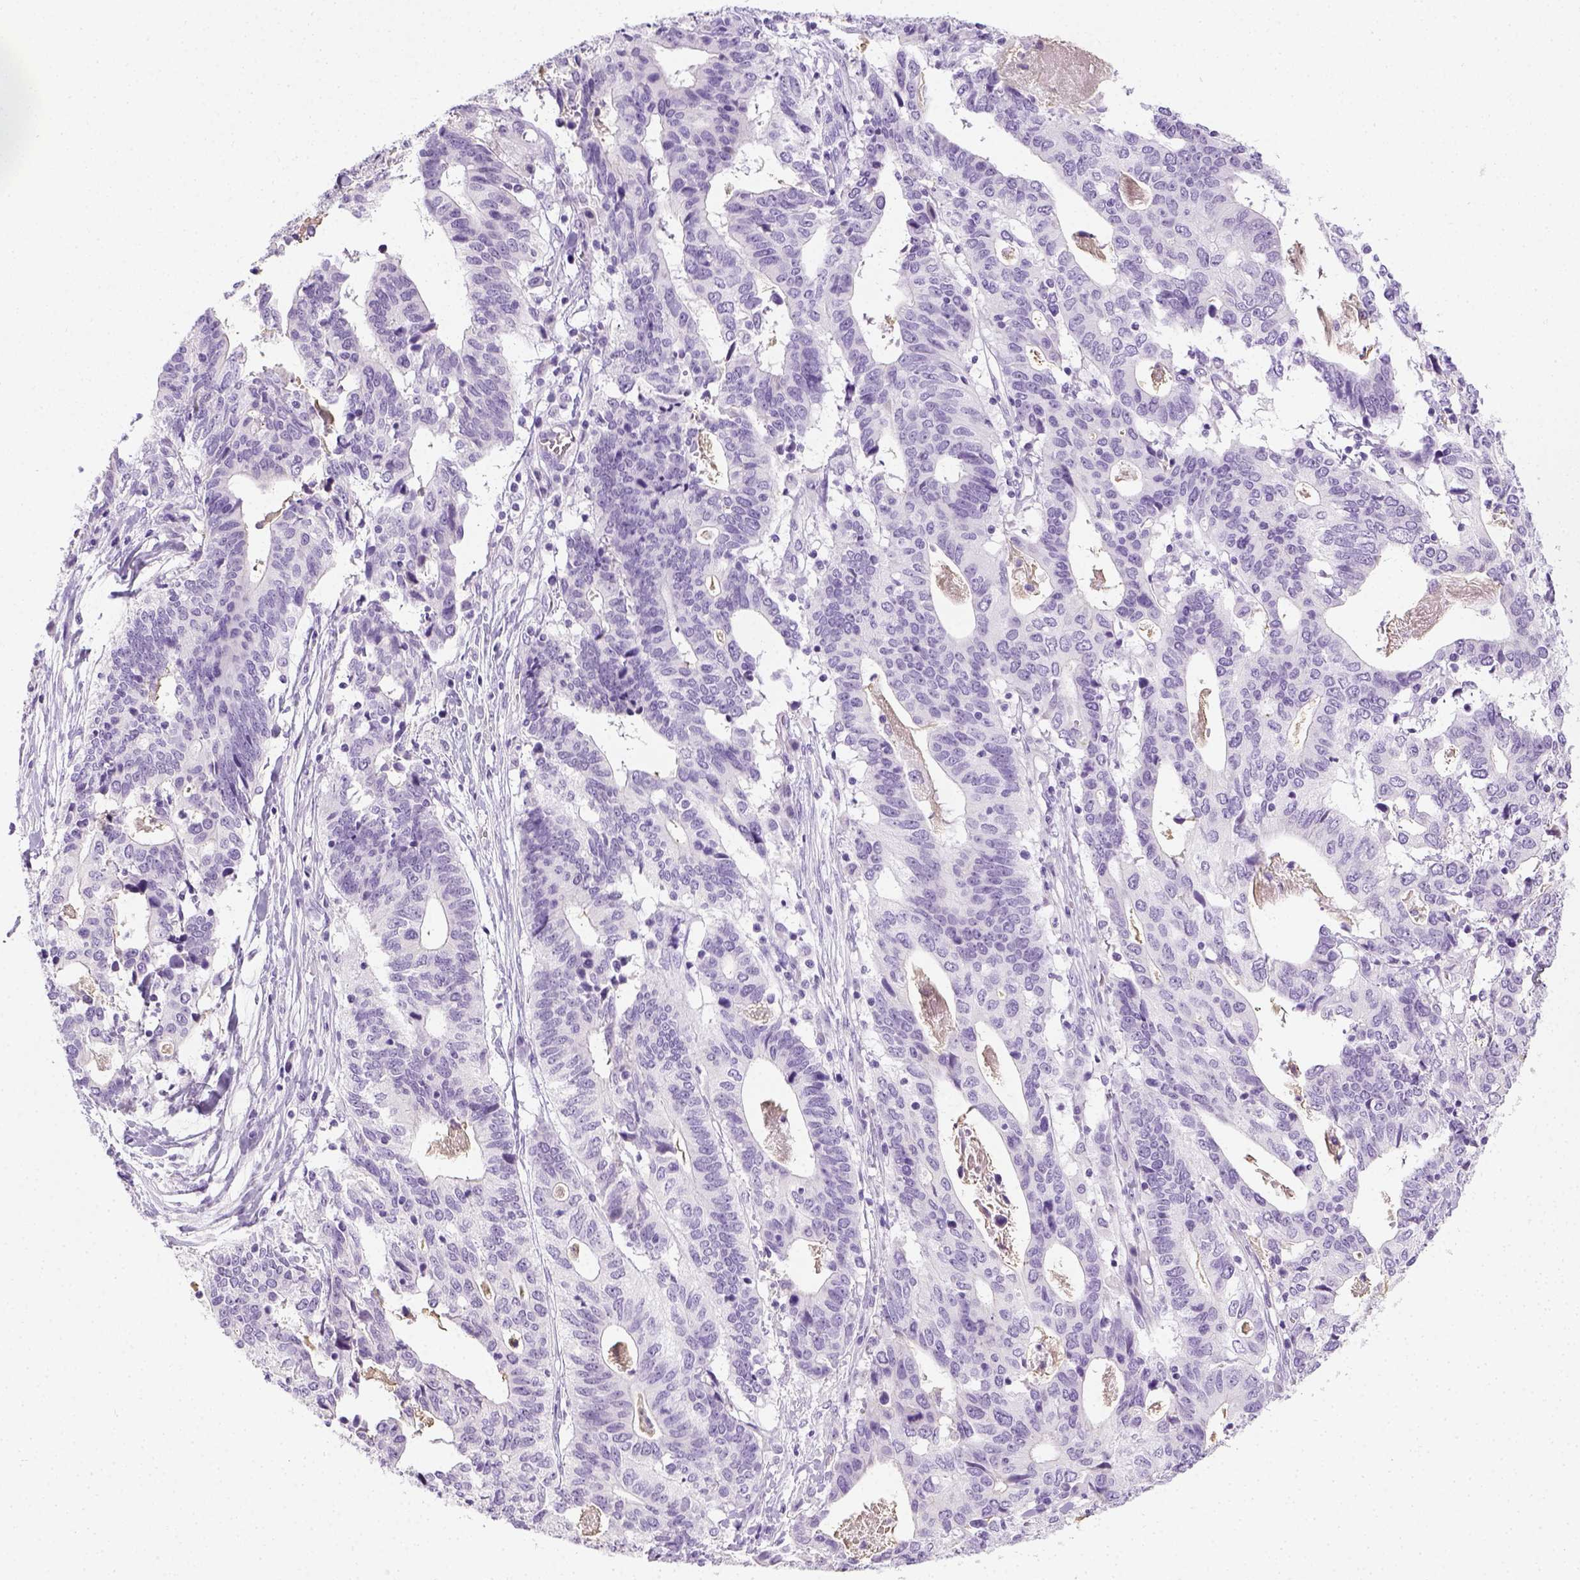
{"staining": {"intensity": "negative", "quantity": "none", "location": "none"}, "tissue": "stomach cancer", "cell_type": "Tumor cells", "image_type": "cancer", "snomed": [{"axis": "morphology", "description": "Adenocarcinoma, NOS"}, {"axis": "topography", "description": "Stomach, upper"}], "caption": "A micrograph of human adenocarcinoma (stomach) is negative for staining in tumor cells.", "gene": "LGSN", "patient": {"sex": "female", "age": 67}}